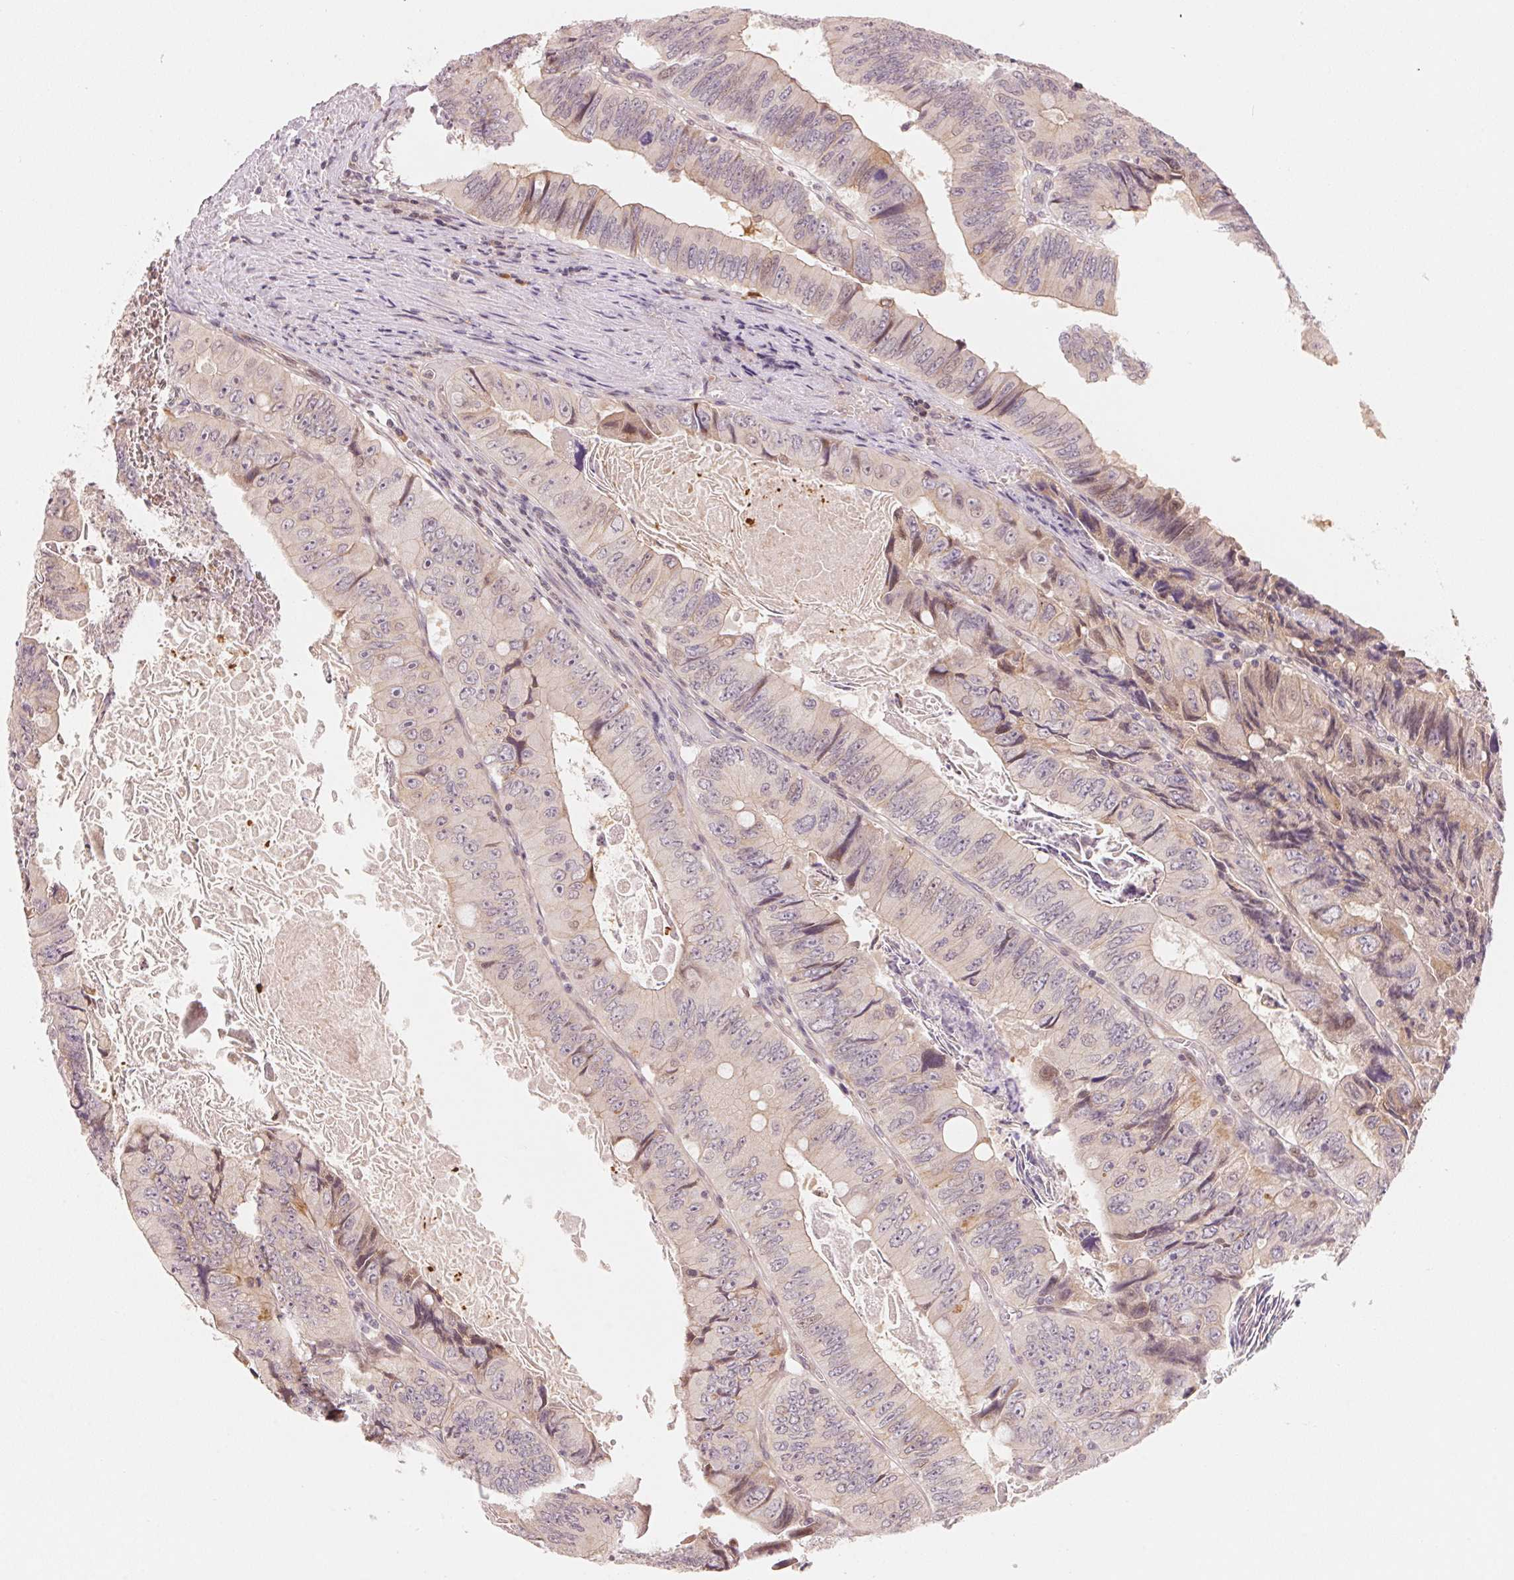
{"staining": {"intensity": "negative", "quantity": "none", "location": "none"}, "tissue": "colorectal cancer", "cell_type": "Tumor cells", "image_type": "cancer", "snomed": [{"axis": "morphology", "description": "Adenocarcinoma, NOS"}, {"axis": "topography", "description": "Colon"}], "caption": "The histopathology image reveals no significant staining in tumor cells of colorectal adenocarcinoma.", "gene": "PRKN", "patient": {"sex": "female", "age": 84}}